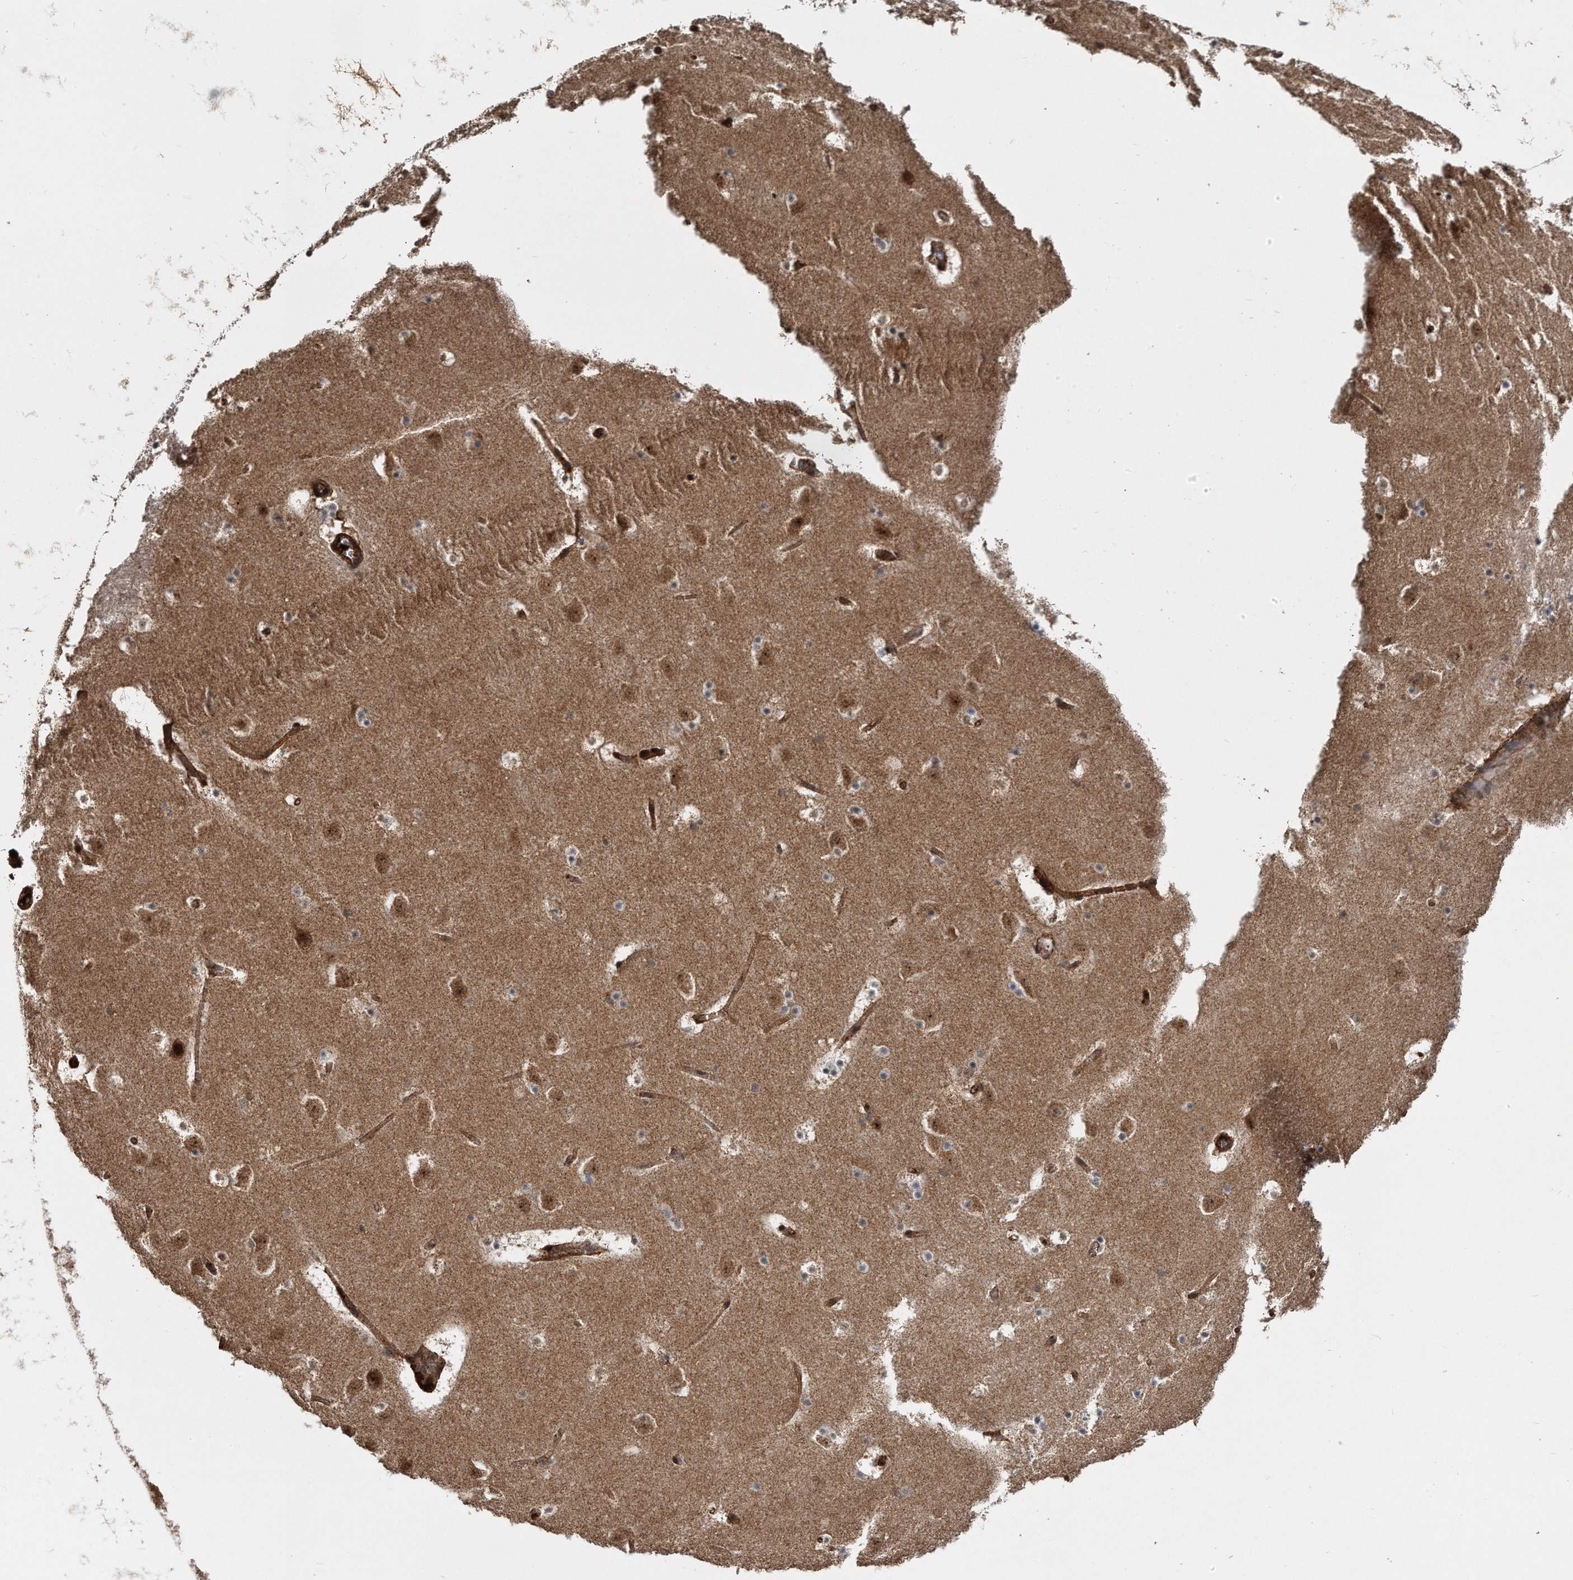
{"staining": {"intensity": "weak", "quantity": "<25%", "location": "cytoplasmic/membranous"}, "tissue": "caudate", "cell_type": "Glial cells", "image_type": "normal", "snomed": [{"axis": "morphology", "description": "Normal tissue, NOS"}, {"axis": "topography", "description": "Lateral ventricle wall"}], "caption": "DAB immunohistochemical staining of normal caudate exhibits no significant positivity in glial cells. (DAB (3,3'-diaminobenzidine) immunohistochemistry visualized using brightfield microscopy, high magnification).", "gene": "KCND3", "patient": {"sex": "male", "age": 45}}